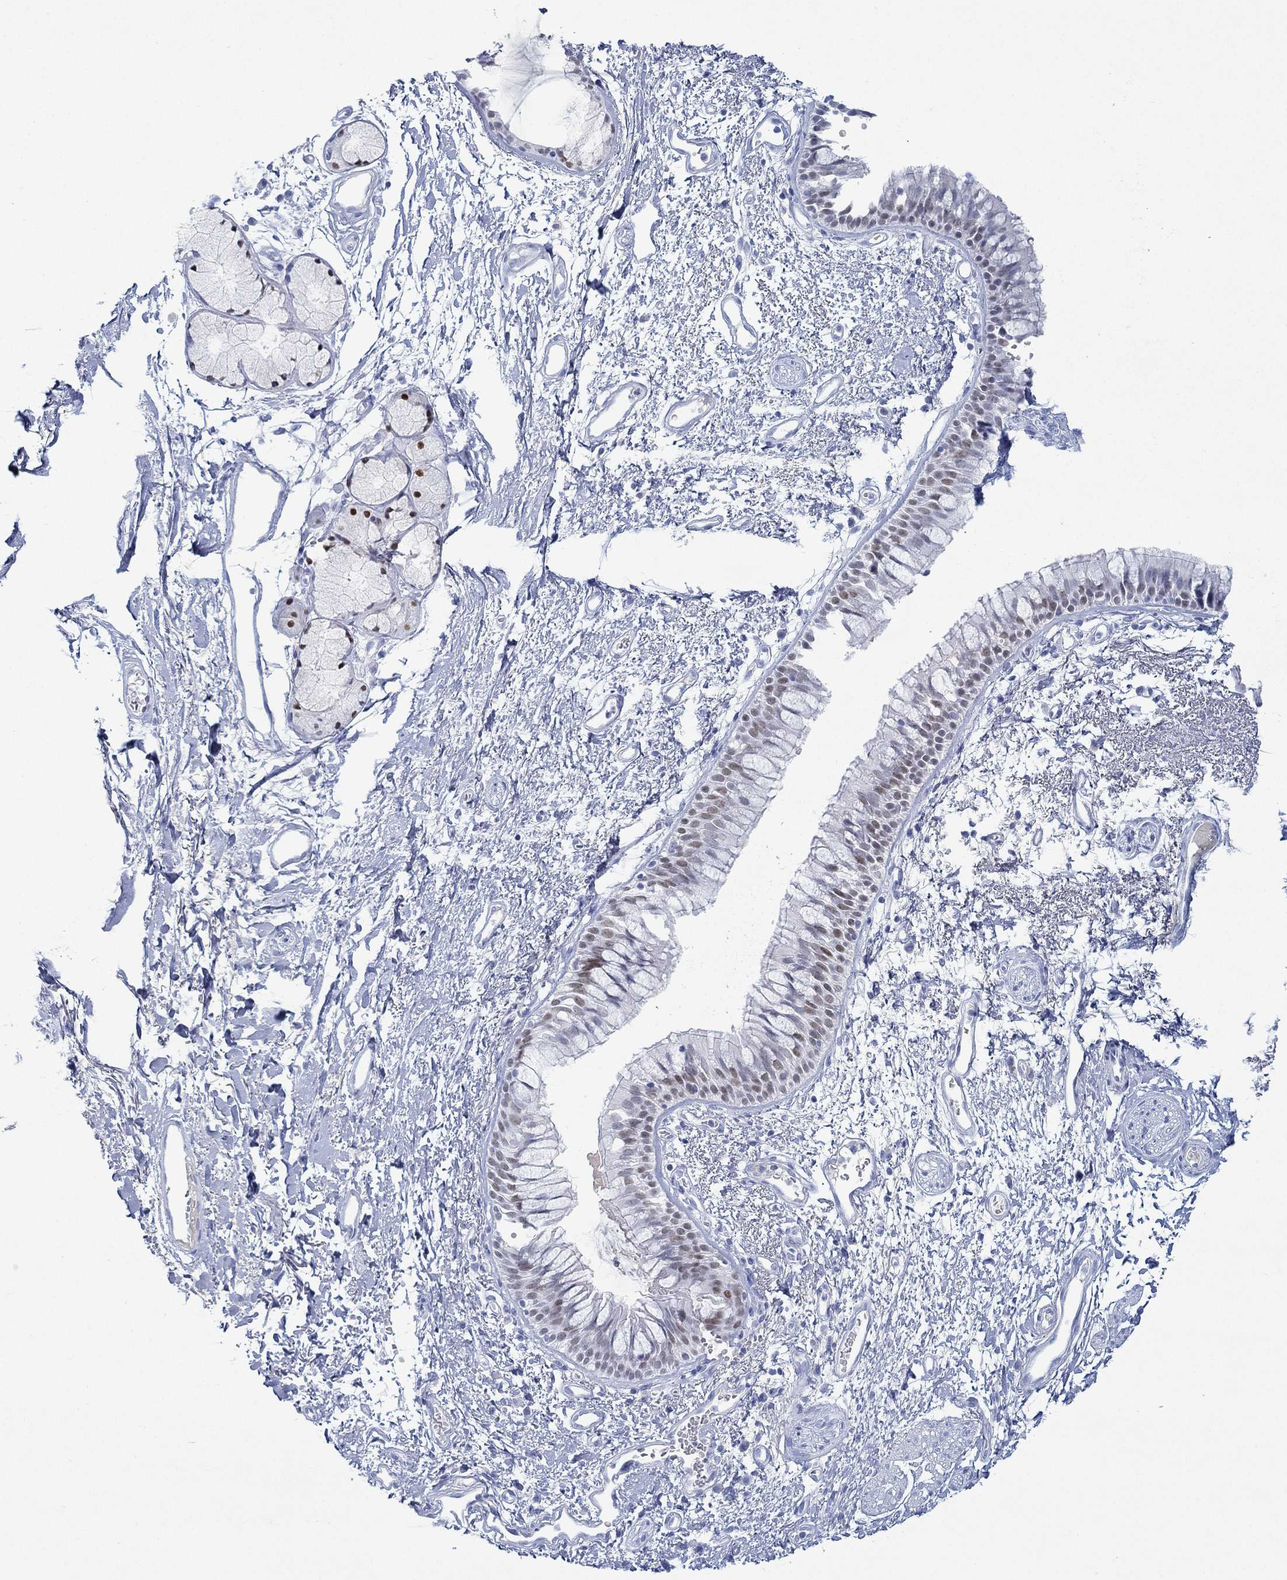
{"staining": {"intensity": "strong", "quantity": "25%-75%", "location": "nuclear"}, "tissue": "bronchus", "cell_type": "Respiratory epithelial cells", "image_type": "normal", "snomed": [{"axis": "morphology", "description": "Normal tissue, NOS"}, {"axis": "topography", "description": "Cartilage tissue"}, {"axis": "topography", "description": "Bronchus"}], "caption": "Immunohistochemistry (DAB) staining of benign bronchus exhibits strong nuclear protein staining in about 25%-75% of respiratory epithelial cells.", "gene": "PAX9", "patient": {"sex": "male", "age": 66}}